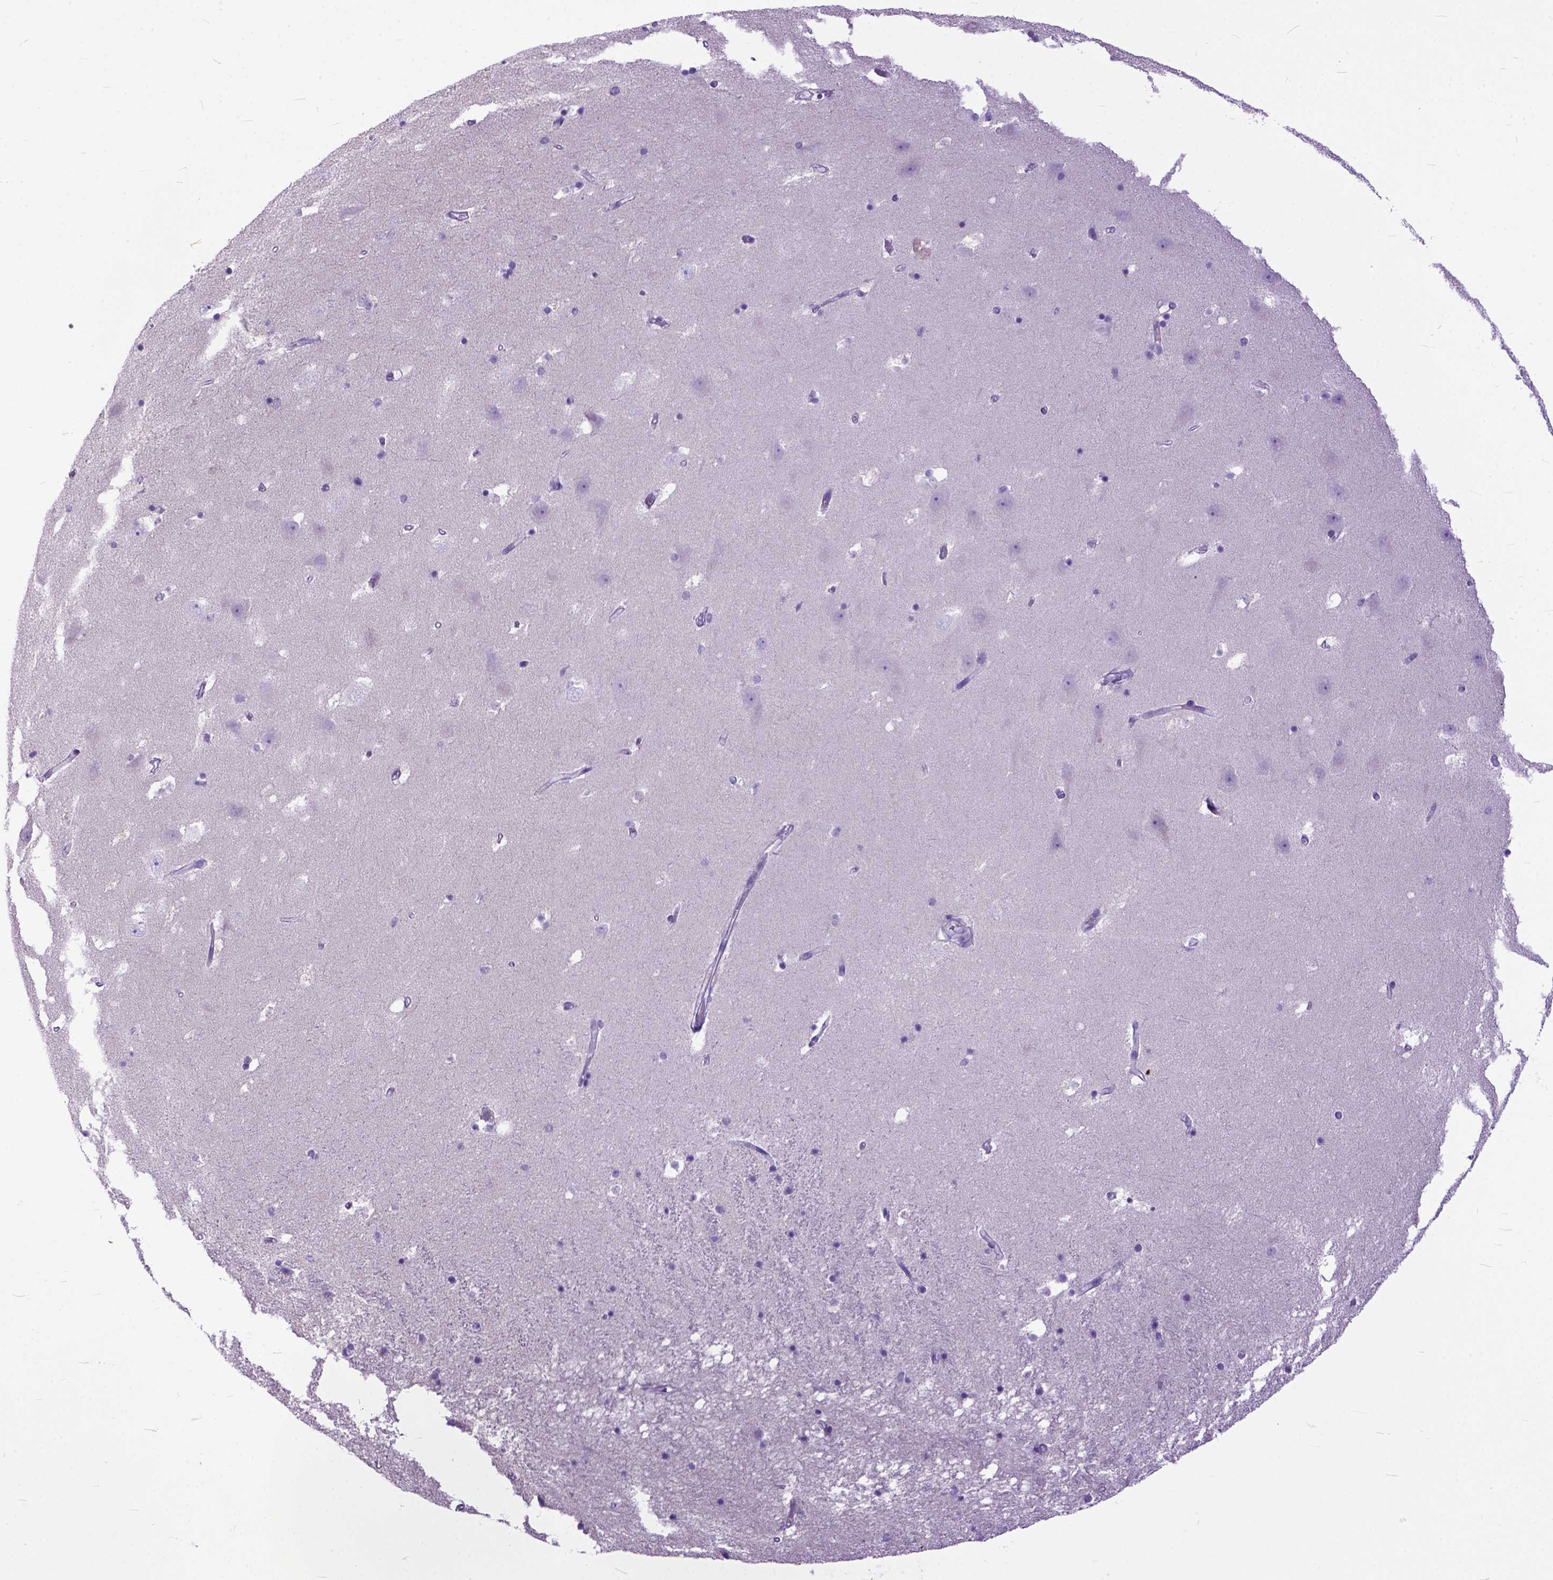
{"staining": {"intensity": "negative", "quantity": "none", "location": "none"}, "tissue": "hippocampus", "cell_type": "Glial cells", "image_type": "normal", "snomed": [{"axis": "morphology", "description": "Normal tissue, NOS"}, {"axis": "topography", "description": "Hippocampus"}], "caption": "Histopathology image shows no protein staining in glial cells of normal hippocampus.", "gene": "CRB1", "patient": {"sex": "male", "age": 58}}